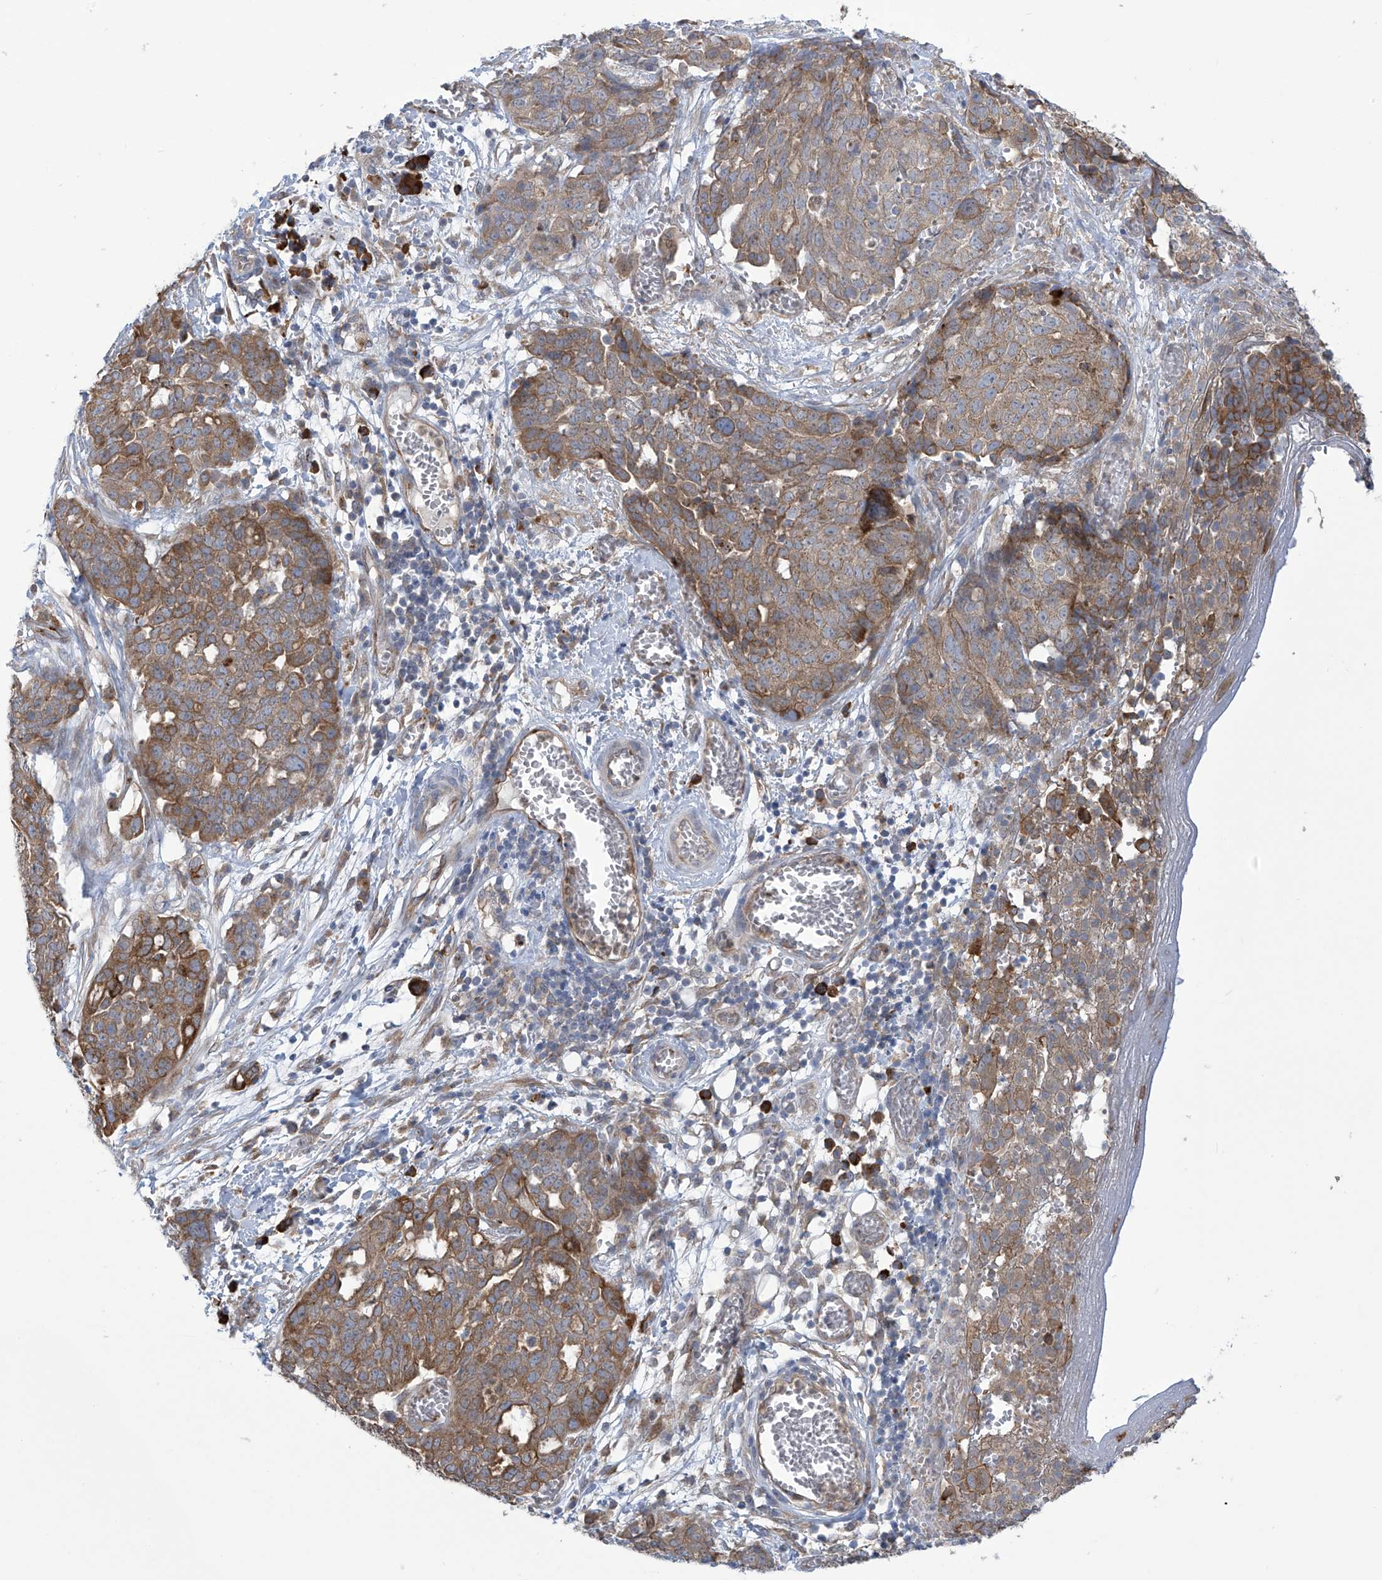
{"staining": {"intensity": "moderate", "quantity": "25%-75%", "location": "cytoplasmic/membranous"}, "tissue": "ovarian cancer", "cell_type": "Tumor cells", "image_type": "cancer", "snomed": [{"axis": "morphology", "description": "Cystadenocarcinoma, serous, NOS"}, {"axis": "topography", "description": "Soft tissue"}, {"axis": "topography", "description": "Ovary"}], "caption": "Ovarian cancer (serous cystadenocarcinoma) stained with a brown dye displays moderate cytoplasmic/membranous positive positivity in approximately 25%-75% of tumor cells.", "gene": "KIAA1522", "patient": {"sex": "female", "age": 57}}